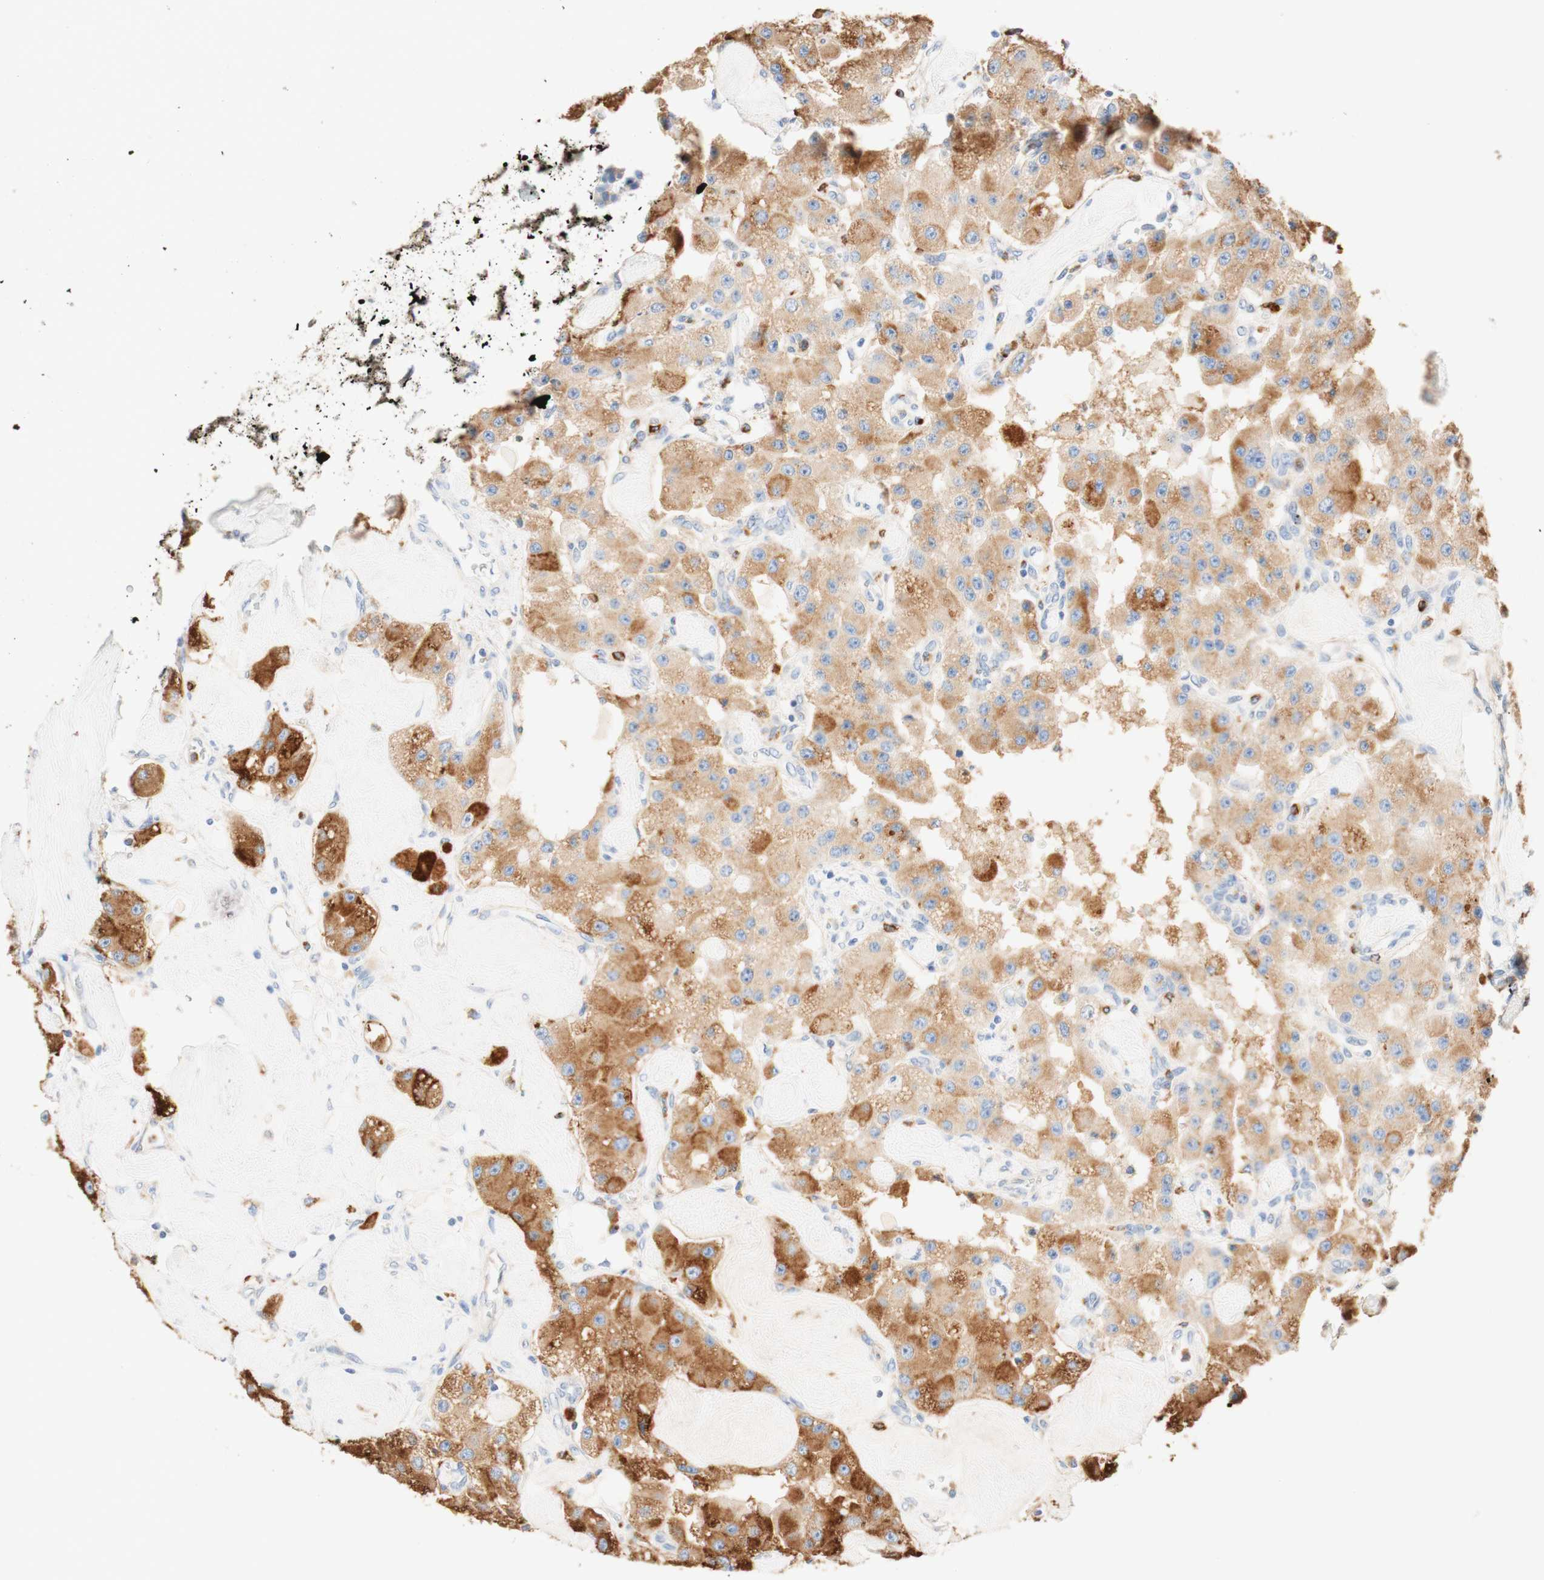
{"staining": {"intensity": "moderate", "quantity": "25%-75%", "location": "cytoplasmic/membranous"}, "tissue": "carcinoid", "cell_type": "Tumor cells", "image_type": "cancer", "snomed": [{"axis": "morphology", "description": "Carcinoid, malignant, NOS"}, {"axis": "topography", "description": "Pancreas"}], "caption": "Protein staining displays moderate cytoplasmic/membranous expression in about 25%-75% of tumor cells in carcinoid. (Brightfield microscopy of DAB IHC at high magnification).", "gene": "CD63", "patient": {"sex": "male", "age": 41}}